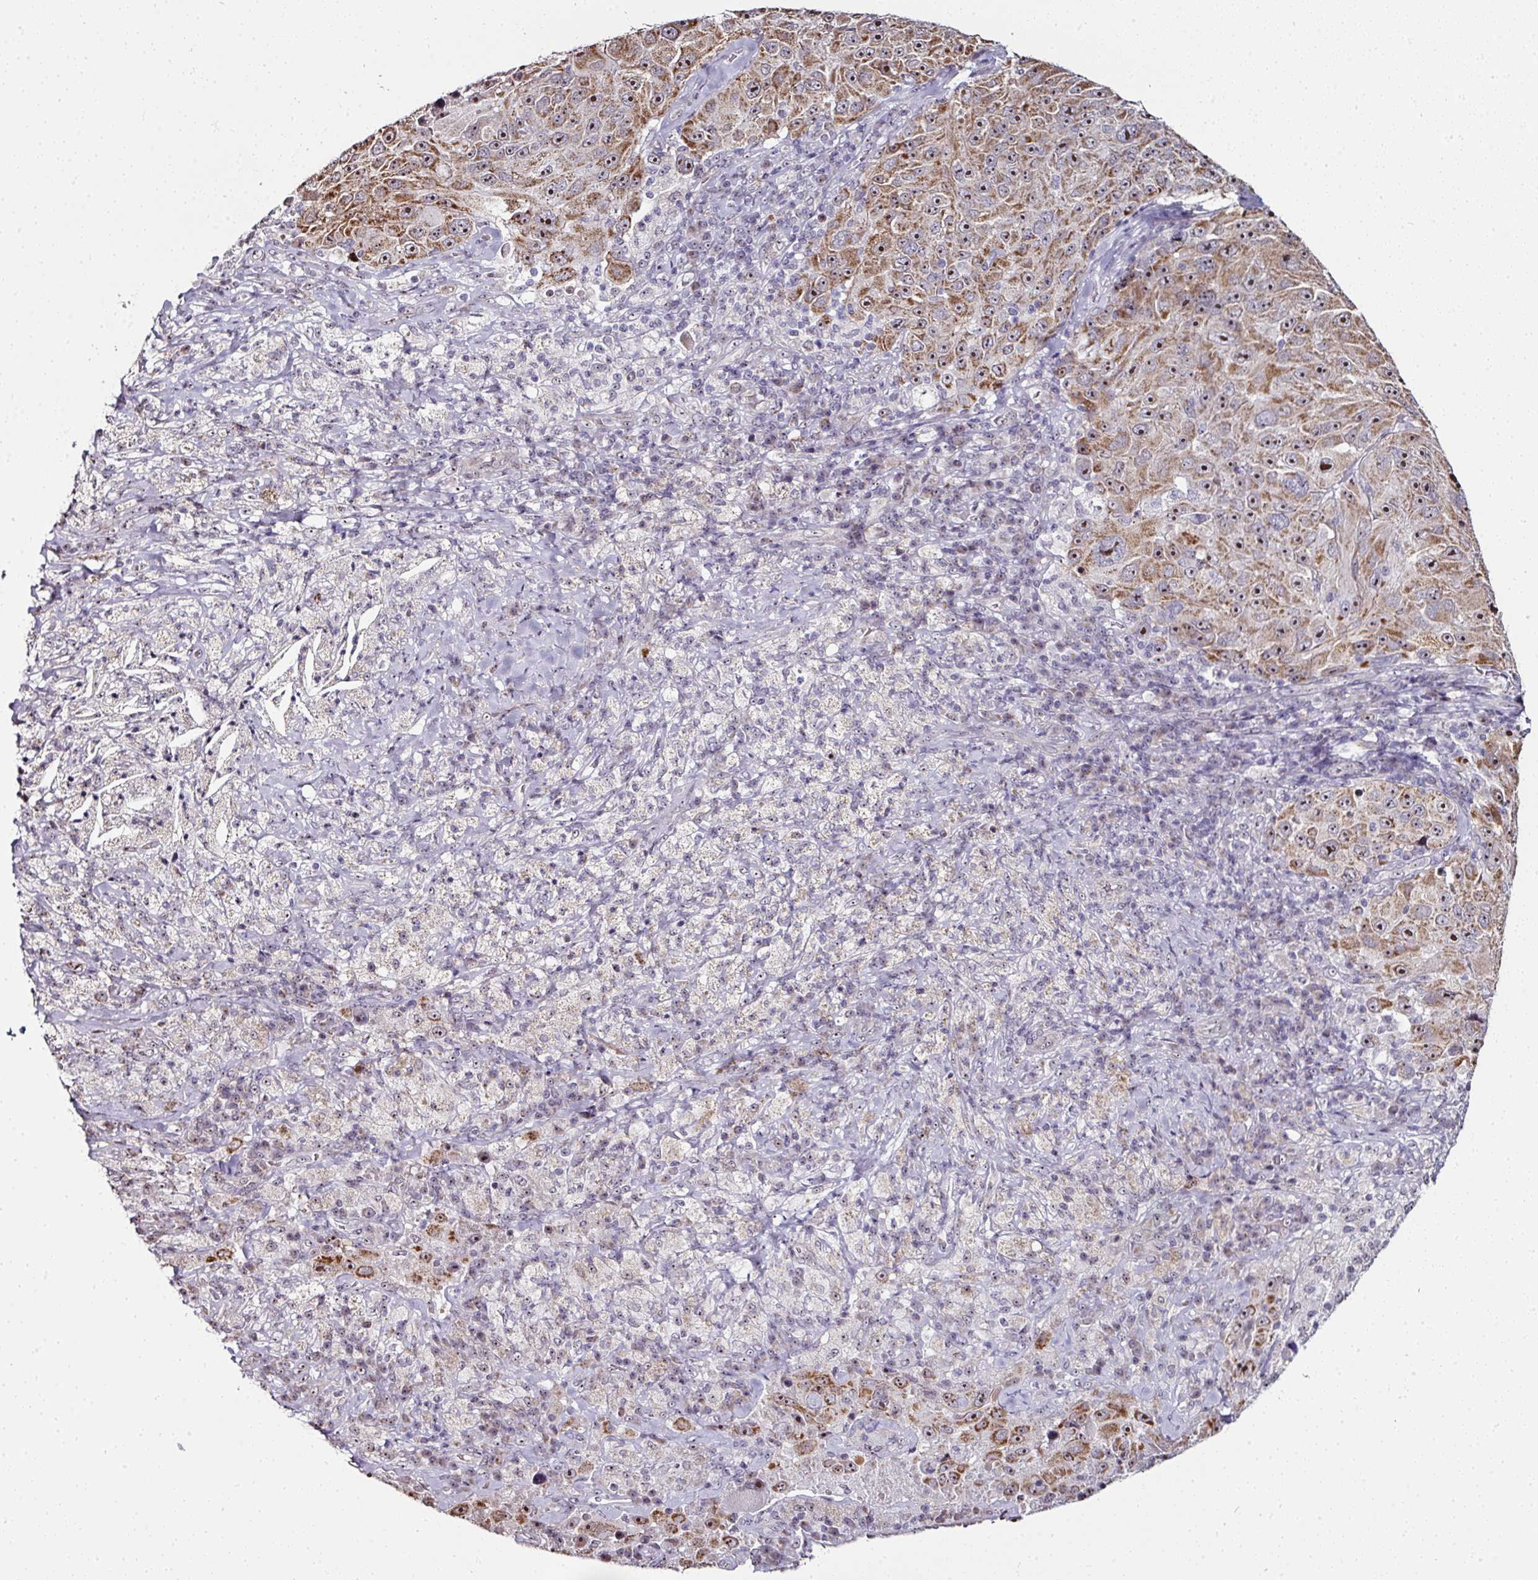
{"staining": {"intensity": "strong", "quantity": ">75%", "location": "cytoplasmic/membranous,nuclear"}, "tissue": "melanoma", "cell_type": "Tumor cells", "image_type": "cancer", "snomed": [{"axis": "morphology", "description": "Malignant melanoma, Metastatic site"}, {"axis": "topography", "description": "Lymph node"}], "caption": "A high amount of strong cytoplasmic/membranous and nuclear expression is identified in approximately >75% of tumor cells in malignant melanoma (metastatic site) tissue. (brown staining indicates protein expression, while blue staining denotes nuclei).", "gene": "NACC2", "patient": {"sex": "male", "age": 62}}